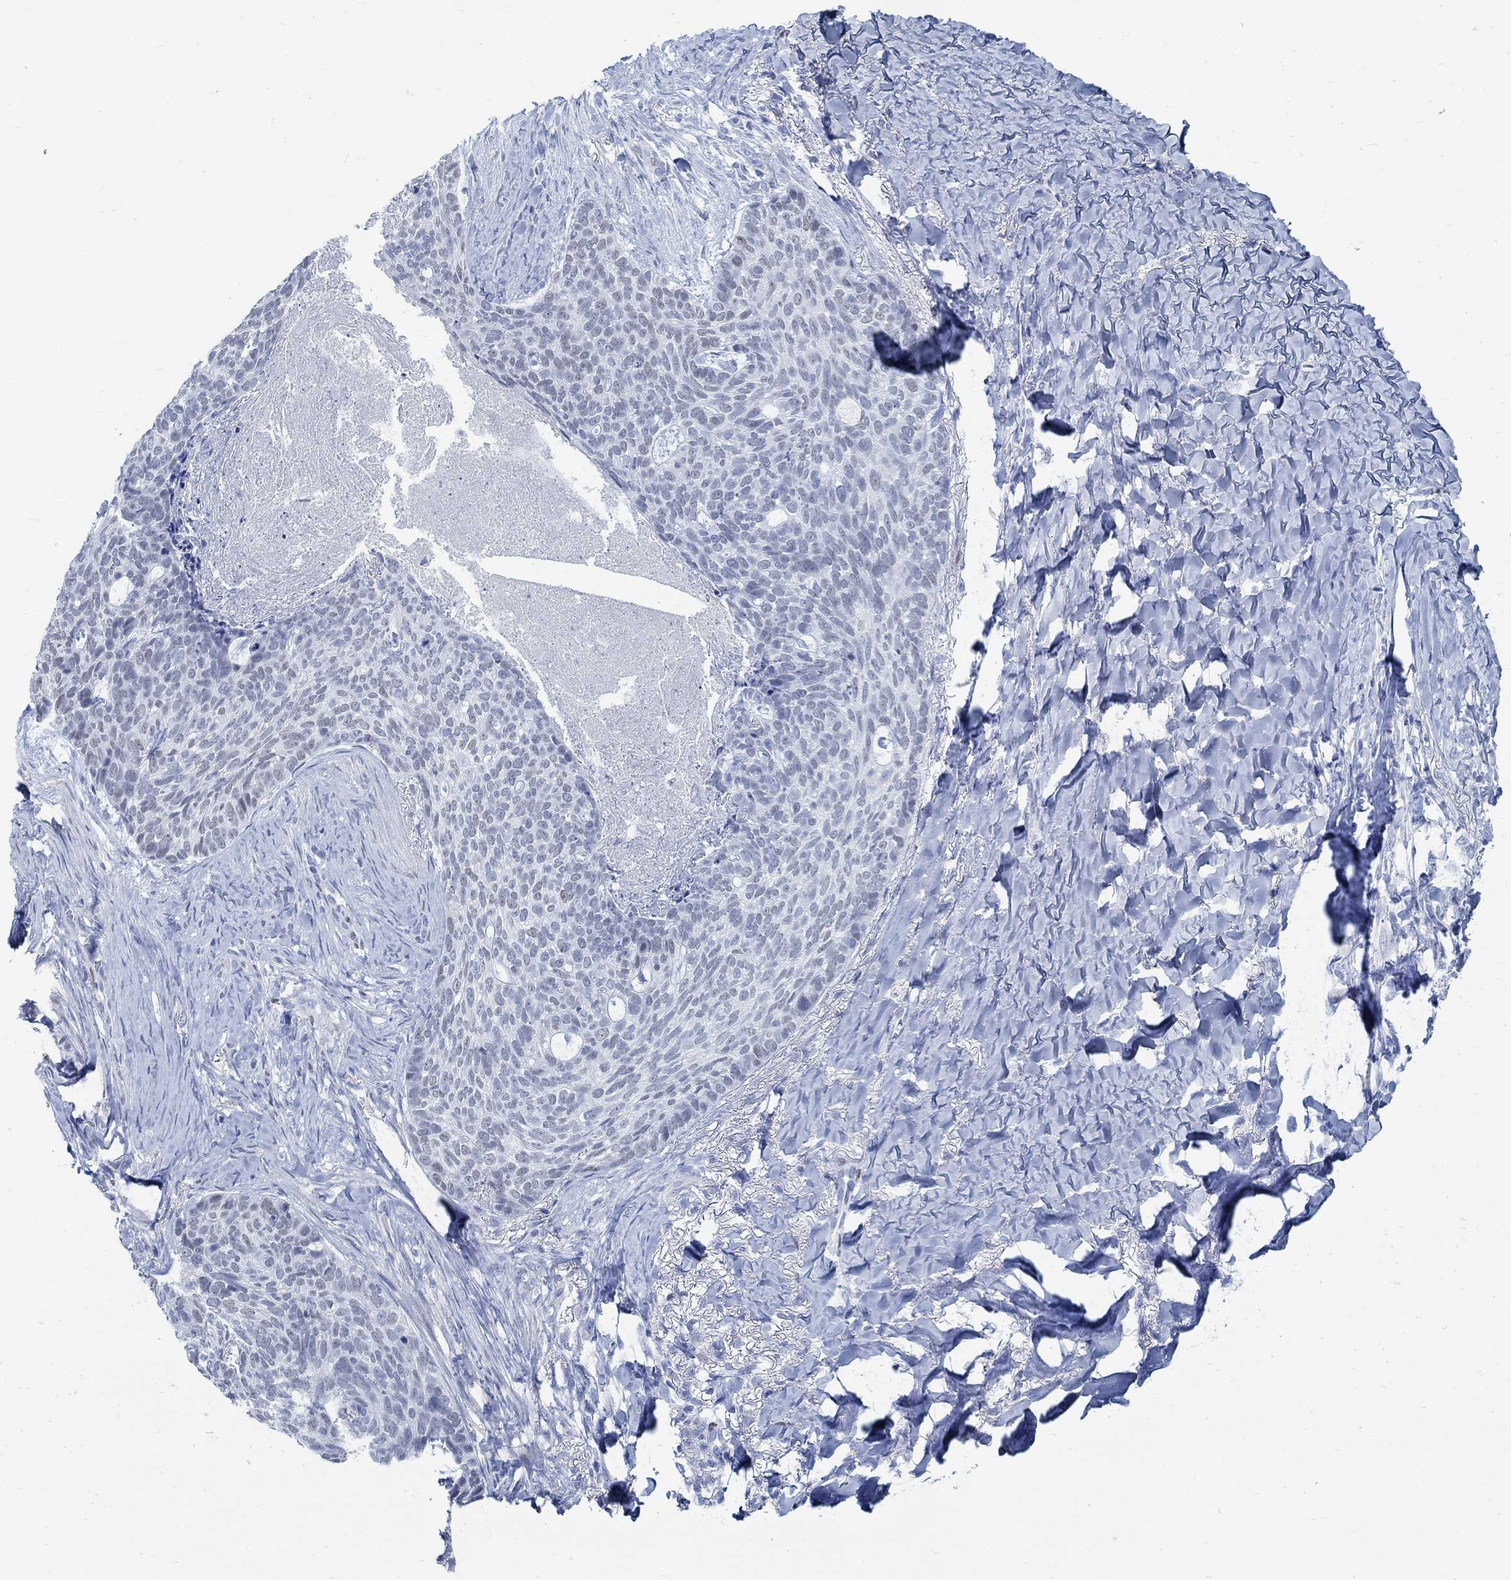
{"staining": {"intensity": "negative", "quantity": "none", "location": "none"}, "tissue": "skin cancer", "cell_type": "Tumor cells", "image_type": "cancer", "snomed": [{"axis": "morphology", "description": "Basal cell carcinoma"}, {"axis": "topography", "description": "Skin"}], "caption": "Tumor cells are negative for brown protein staining in skin basal cell carcinoma. The staining was performed using DAB to visualize the protein expression in brown, while the nuclei were stained in blue with hematoxylin (Magnification: 20x).", "gene": "RBM20", "patient": {"sex": "female", "age": 69}}